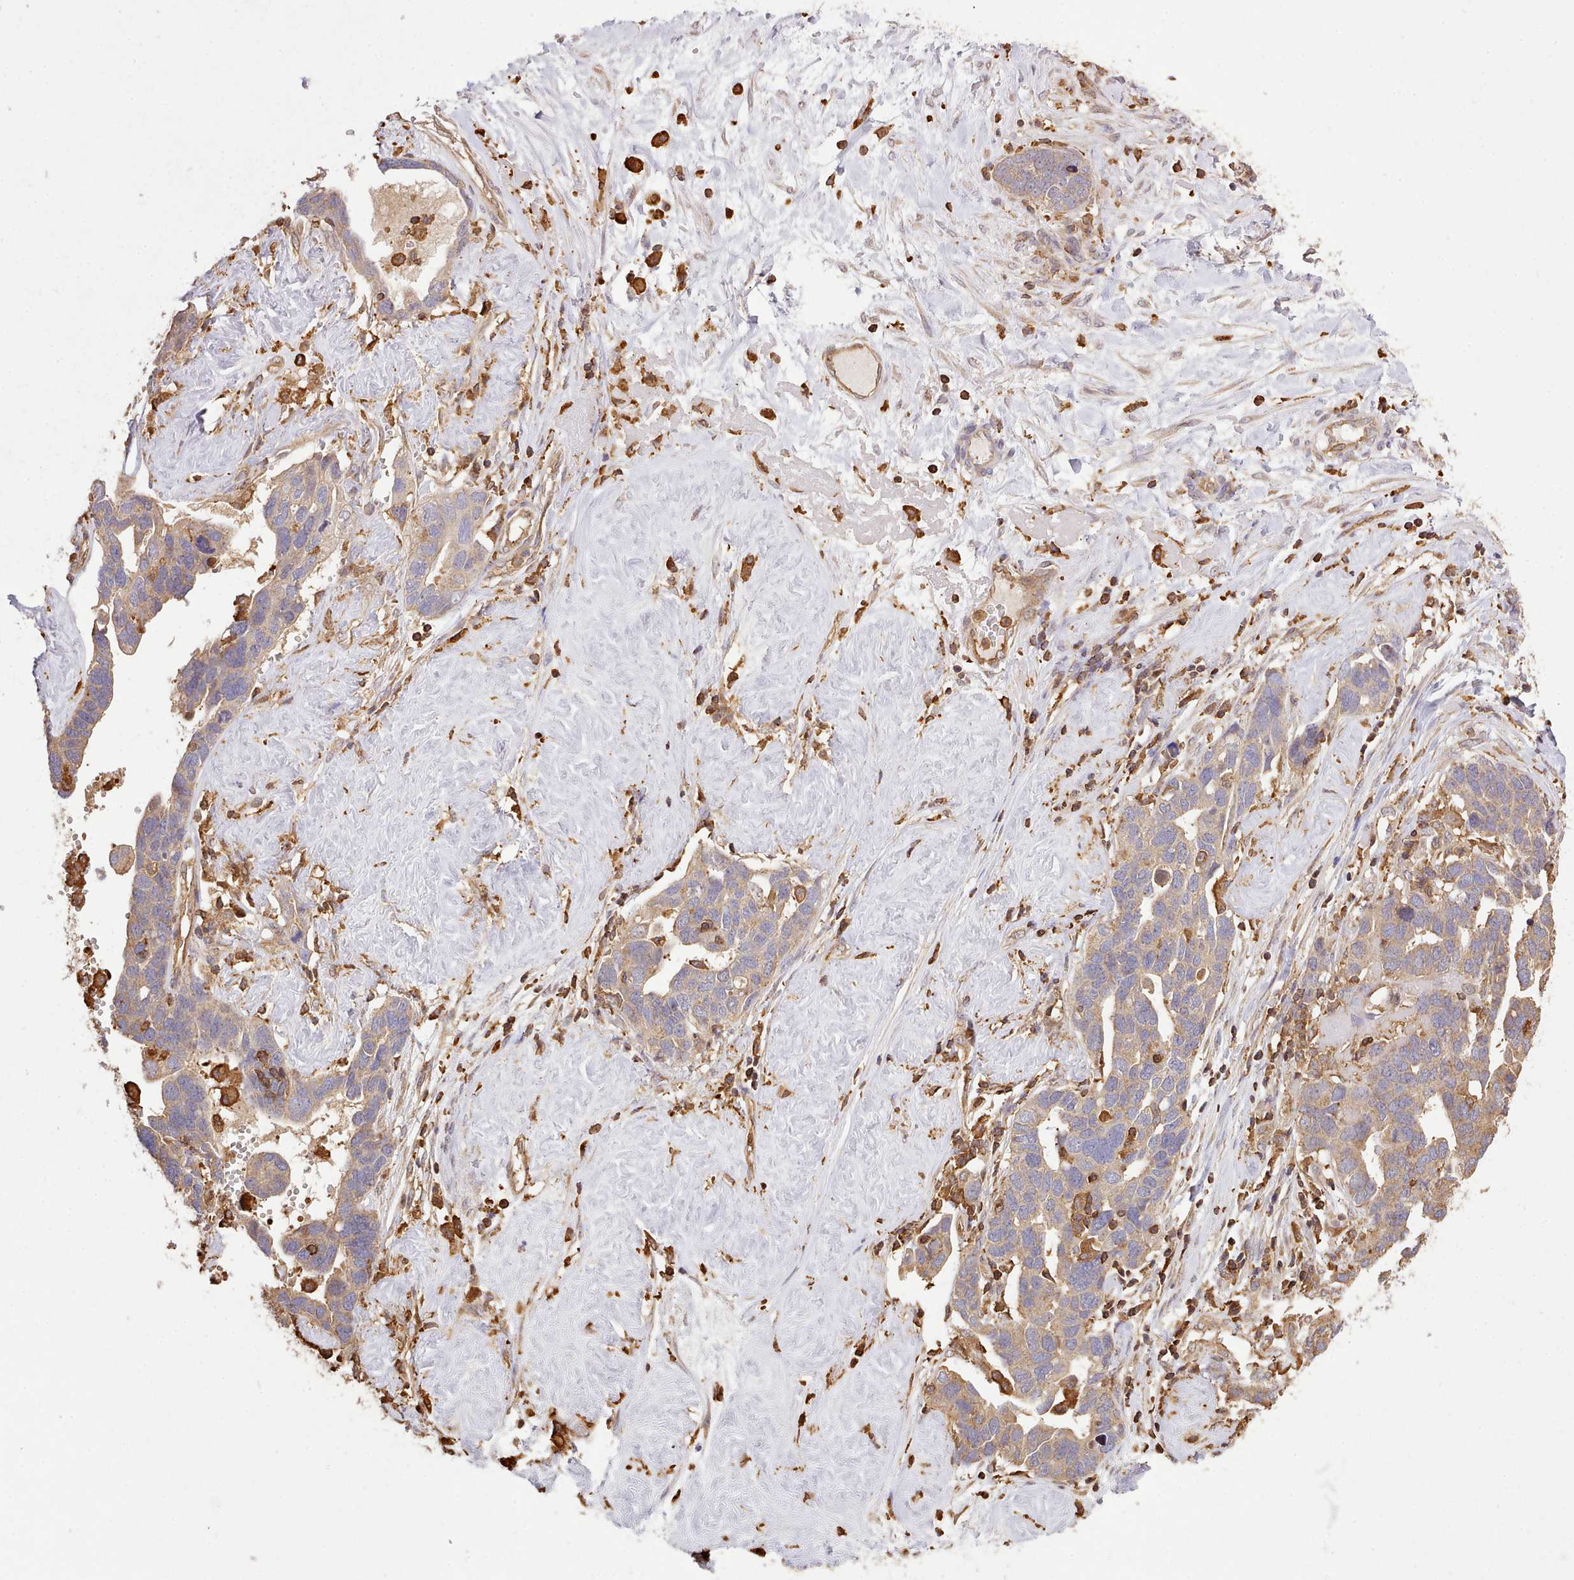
{"staining": {"intensity": "weak", "quantity": "25%-75%", "location": "cytoplasmic/membranous"}, "tissue": "ovarian cancer", "cell_type": "Tumor cells", "image_type": "cancer", "snomed": [{"axis": "morphology", "description": "Cystadenocarcinoma, serous, NOS"}, {"axis": "topography", "description": "Ovary"}], "caption": "Brown immunohistochemical staining in human ovarian cancer (serous cystadenocarcinoma) demonstrates weak cytoplasmic/membranous expression in about 25%-75% of tumor cells.", "gene": "CAPZA1", "patient": {"sex": "female", "age": 54}}